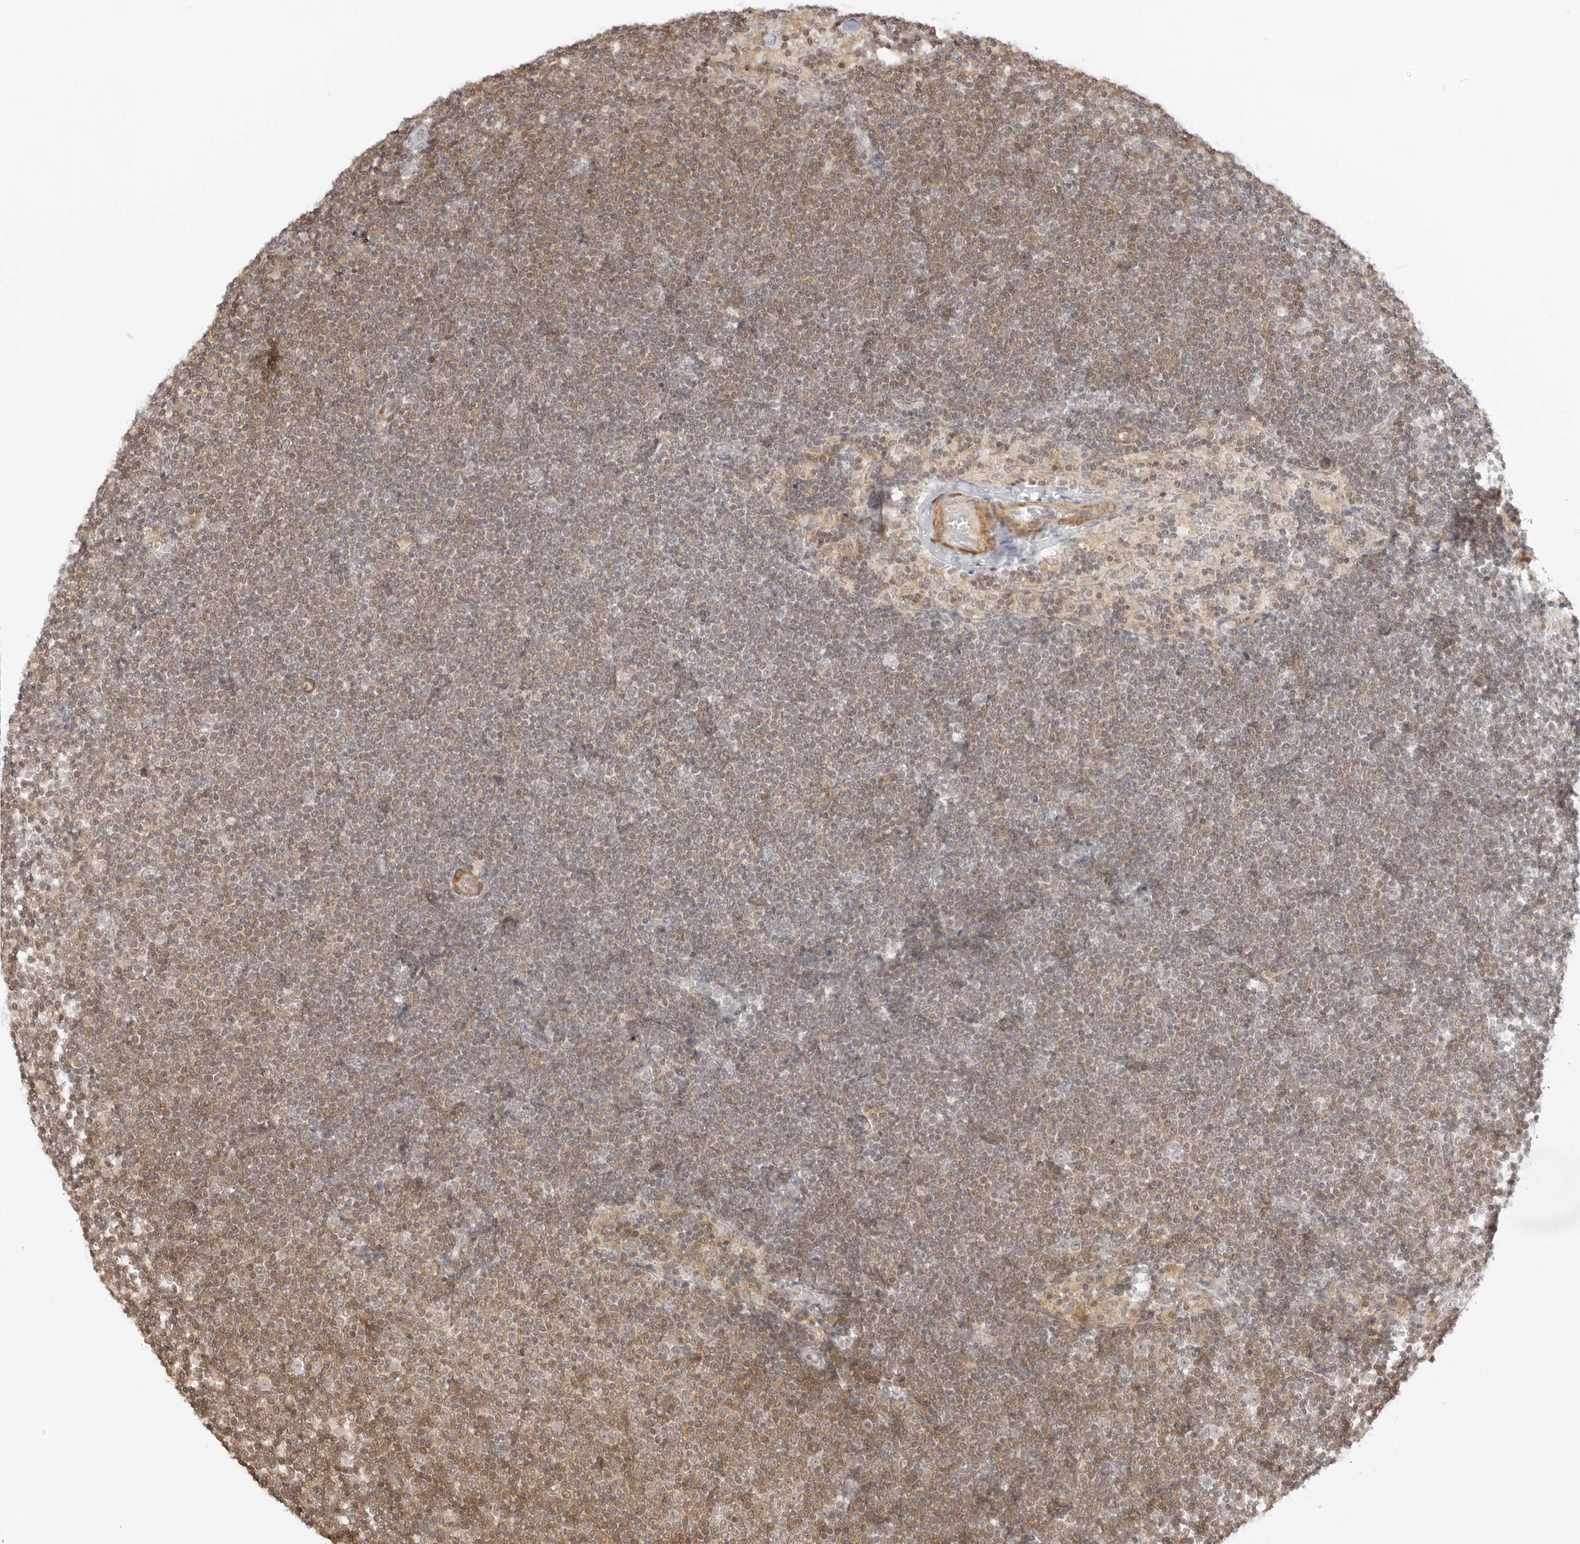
{"staining": {"intensity": "moderate", "quantity": "25%-75%", "location": "cytoplasmic/membranous"}, "tissue": "lymphoma", "cell_type": "Tumor cells", "image_type": "cancer", "snomed": [{"axis": "morphology", "description": "Malignant lymphoma, non-Hodgkin's type, Low grade"}, {"axis": "topography", "description": "Lymph node"}], "caption": "A histopathology image of lymphoma stained for a protein exhibits moderate cytoplasmic/membranous brown staining in tumor cells. The protein of interest is shown in brown color, while the nuclei are stained blue.", "gene": "RNF146", "patient": {"sex": "female", "age": 53}}